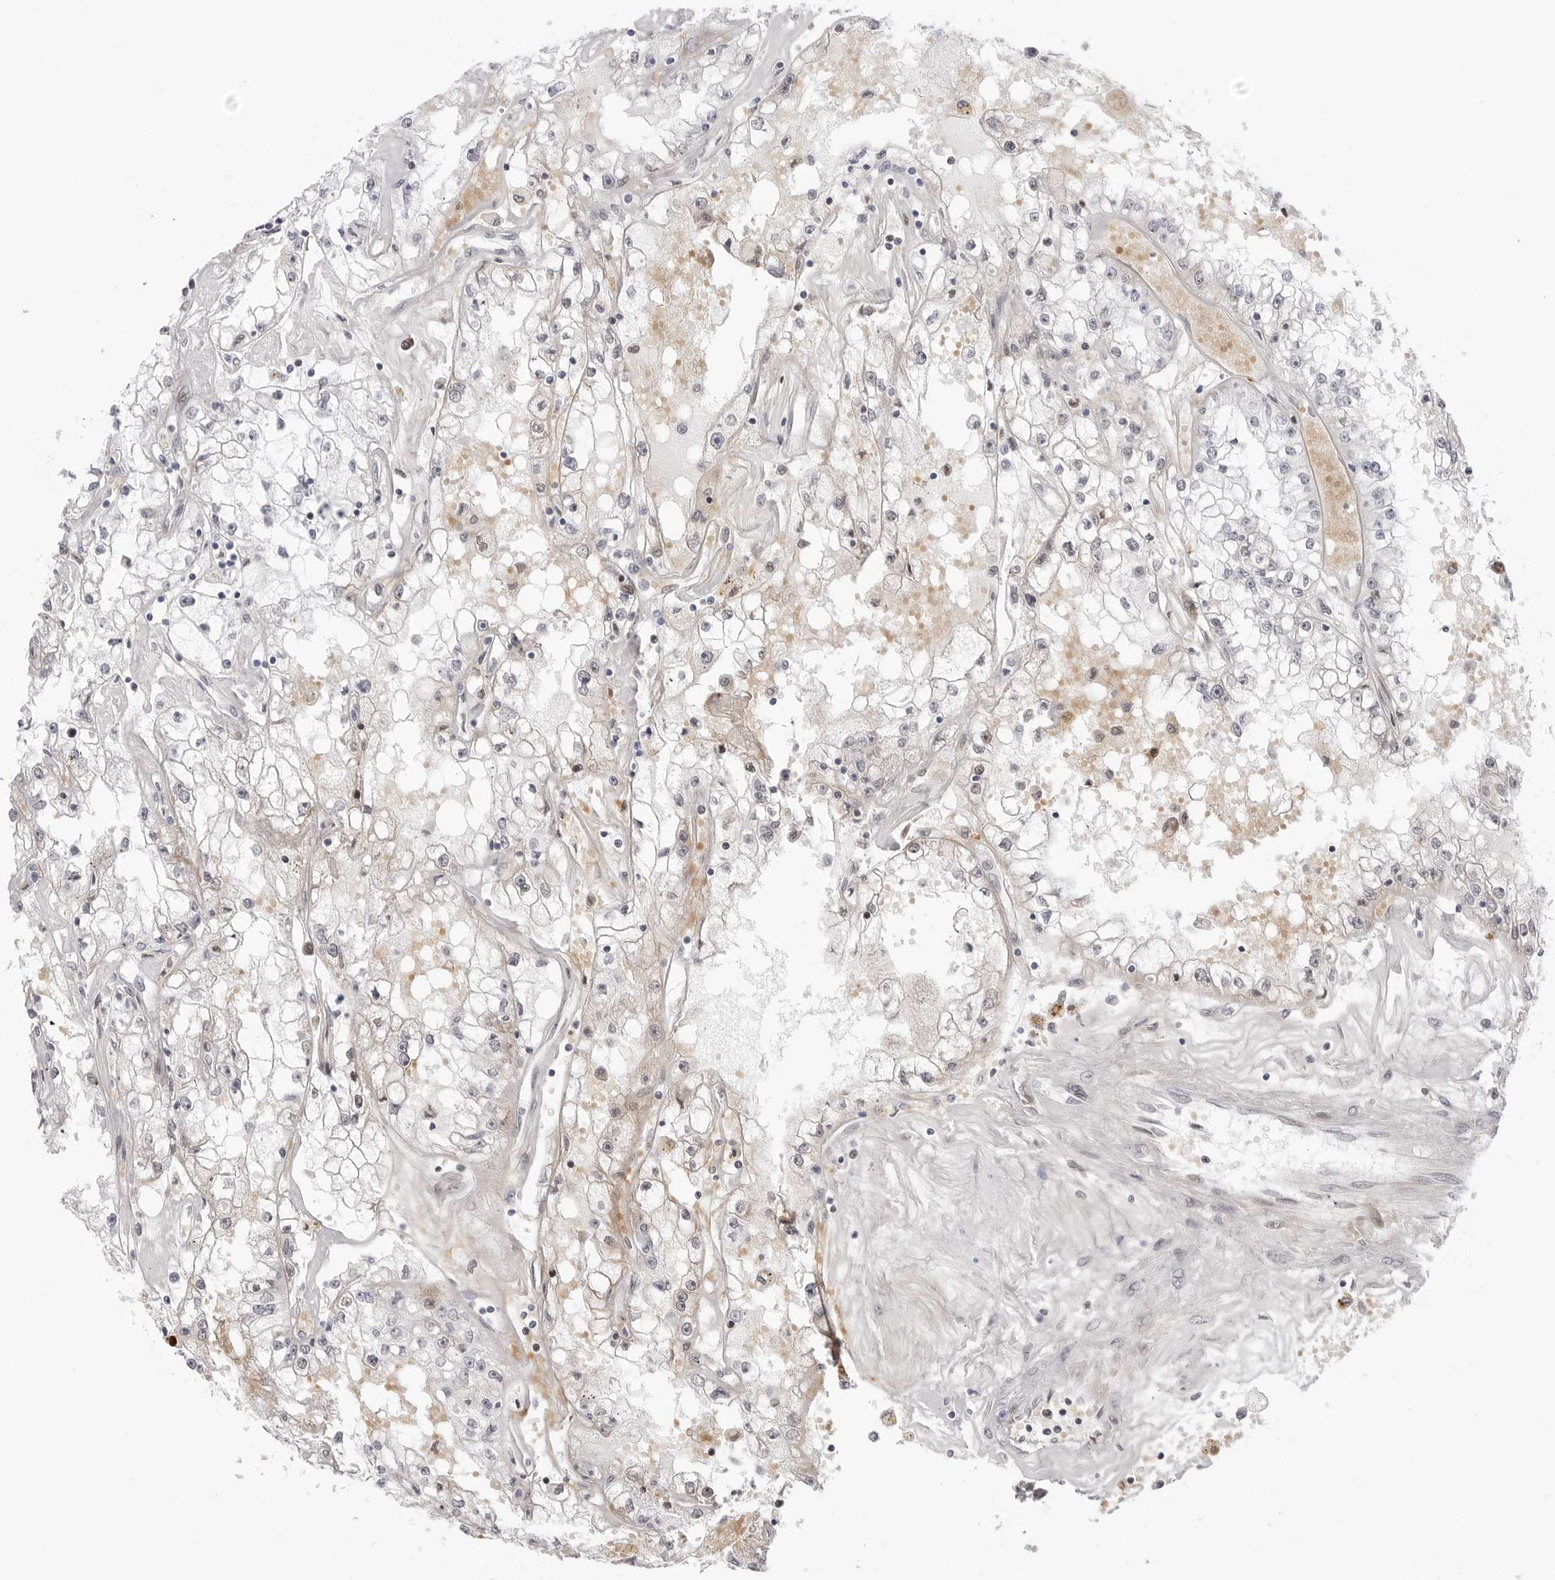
{"staining": {"intensity": "weak", "quantity": "25%-75%", "location": "cytoplasmic/membranous"}, "tissue": "renal cancer", "cell_type": "Tumor cells", "image_type": "cancer", "snomed": [{"axis": "morphology", "description": "Adenocarcinoma, NOS"}, {"axis": "topography", "description": "Kidney"}], "caption": "This image exhibits renal cancer (adenocarcinoma) stained with IHC to label a protein in brown. The cytoplasmic/membranous of tumor cells show weak positivity for the protein. Nuclei are counter-stained blue.", "gene": "TSSK1B", "patient": {"sex": "male", "age": 56}}